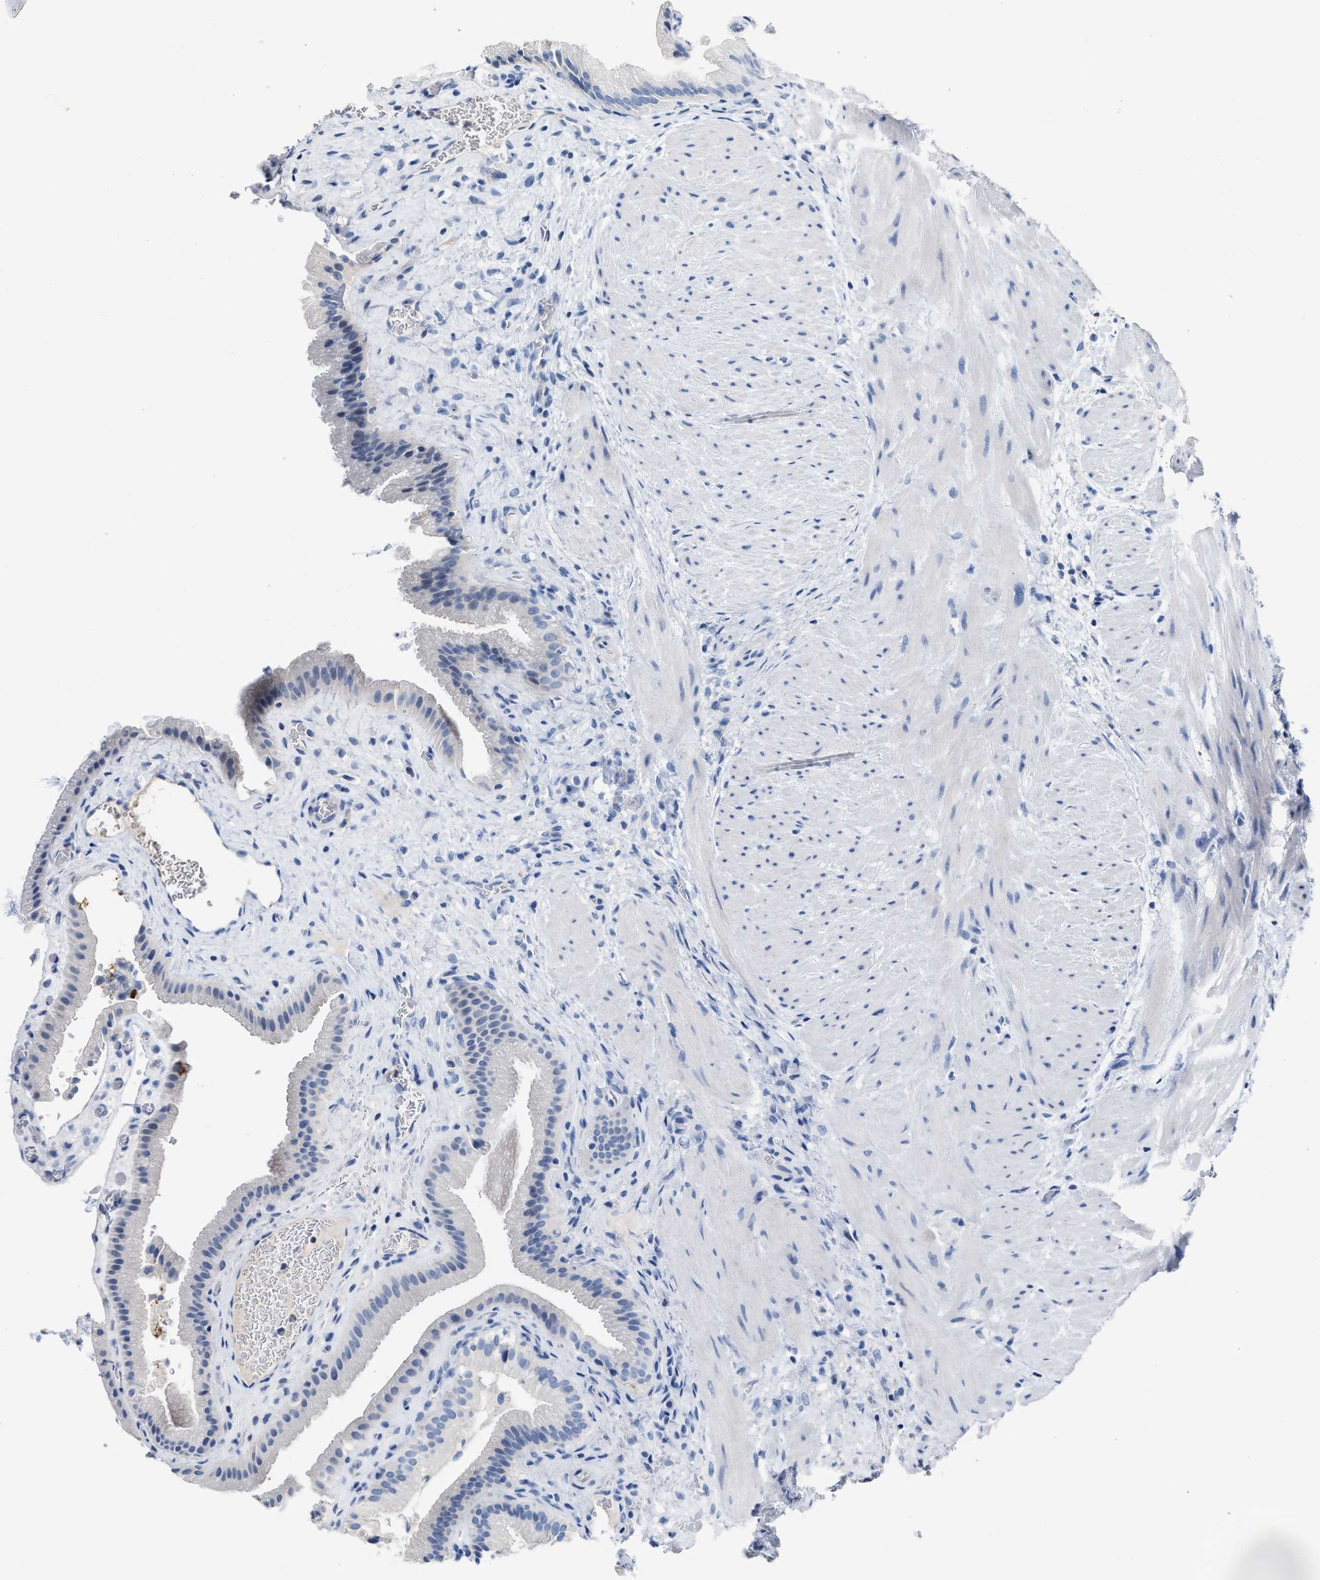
{"staining": {"intensity": "negative", "quantity": "none", "location": "none"}, "tissue": "gallbladder", "cell_type": "Glandular cells", "image_type": "normal", "snomed": [{"axis": "morphology", "description": "Normal tissue, NOS"}, {"axis": "topography", "description": "Gallbladder"}], "caption": "High power microscopy image of an immunohistochemistry (IHC) image of normal gallbladder, revealing no significant expression in glandular cells. The staining is performed using DAB (3,3'-diaminobenzidine) brown chromogen with nuclei counter-stained in using hematoxylin.", "gene": "CEACAM5", "patient": {"sex": "male", "age": 49}}